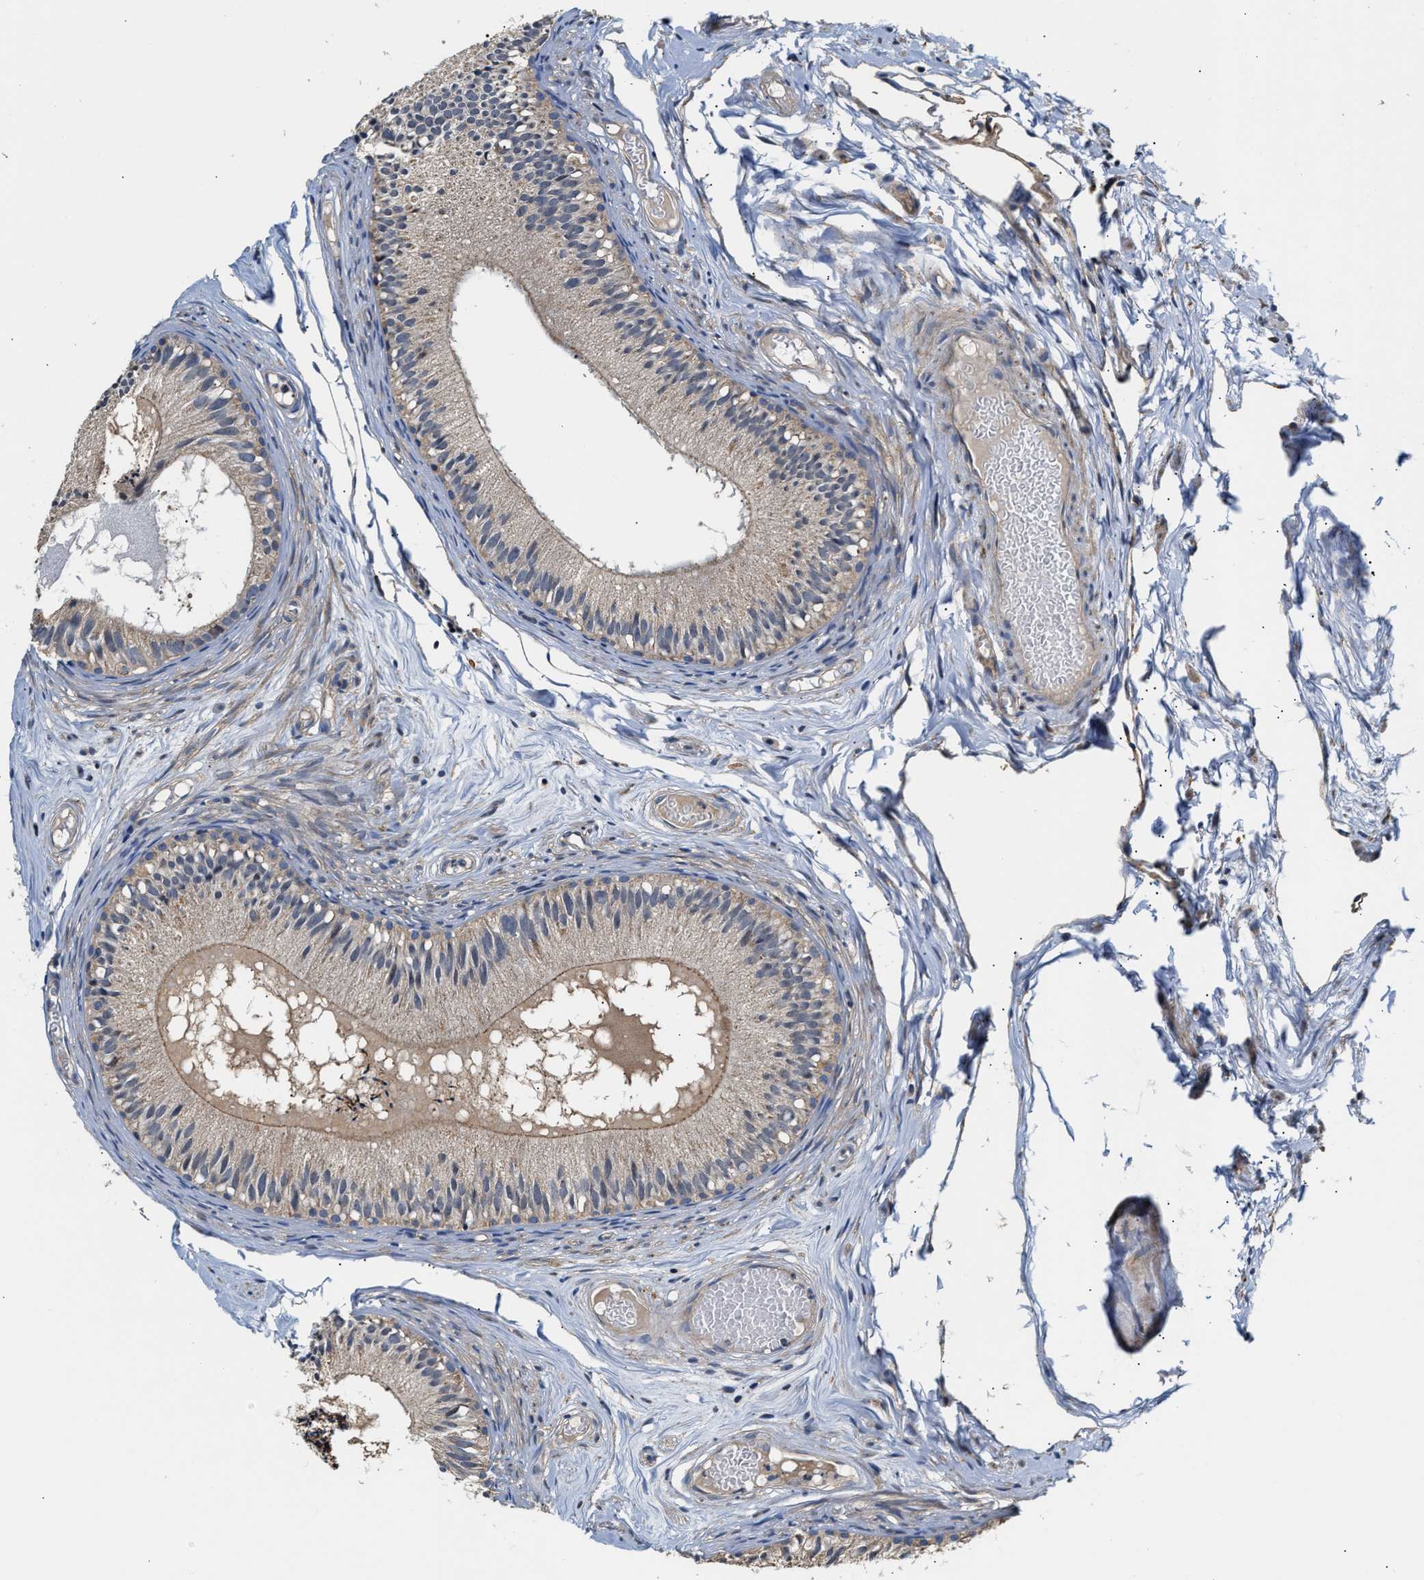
{"staining": {"intensity": "negative", "quantity": "none", "location": "none"}, "tissue": "epididymis", "cell_type": "Glandular cells", "image_type": "normal", "snomed": [{"axis": "morphology", "description": "Normal tissue, NOS"}, {"axis": "topography", "description": "Epididymis"}], "caption": "The immunohistochemistry (IHC) photomicrograph has no significant positivity in glandular cells of epididymis. Nuclei are stained in blue.", "gene": "TEX2", "patient": {"sex": "male", "age": 46}}